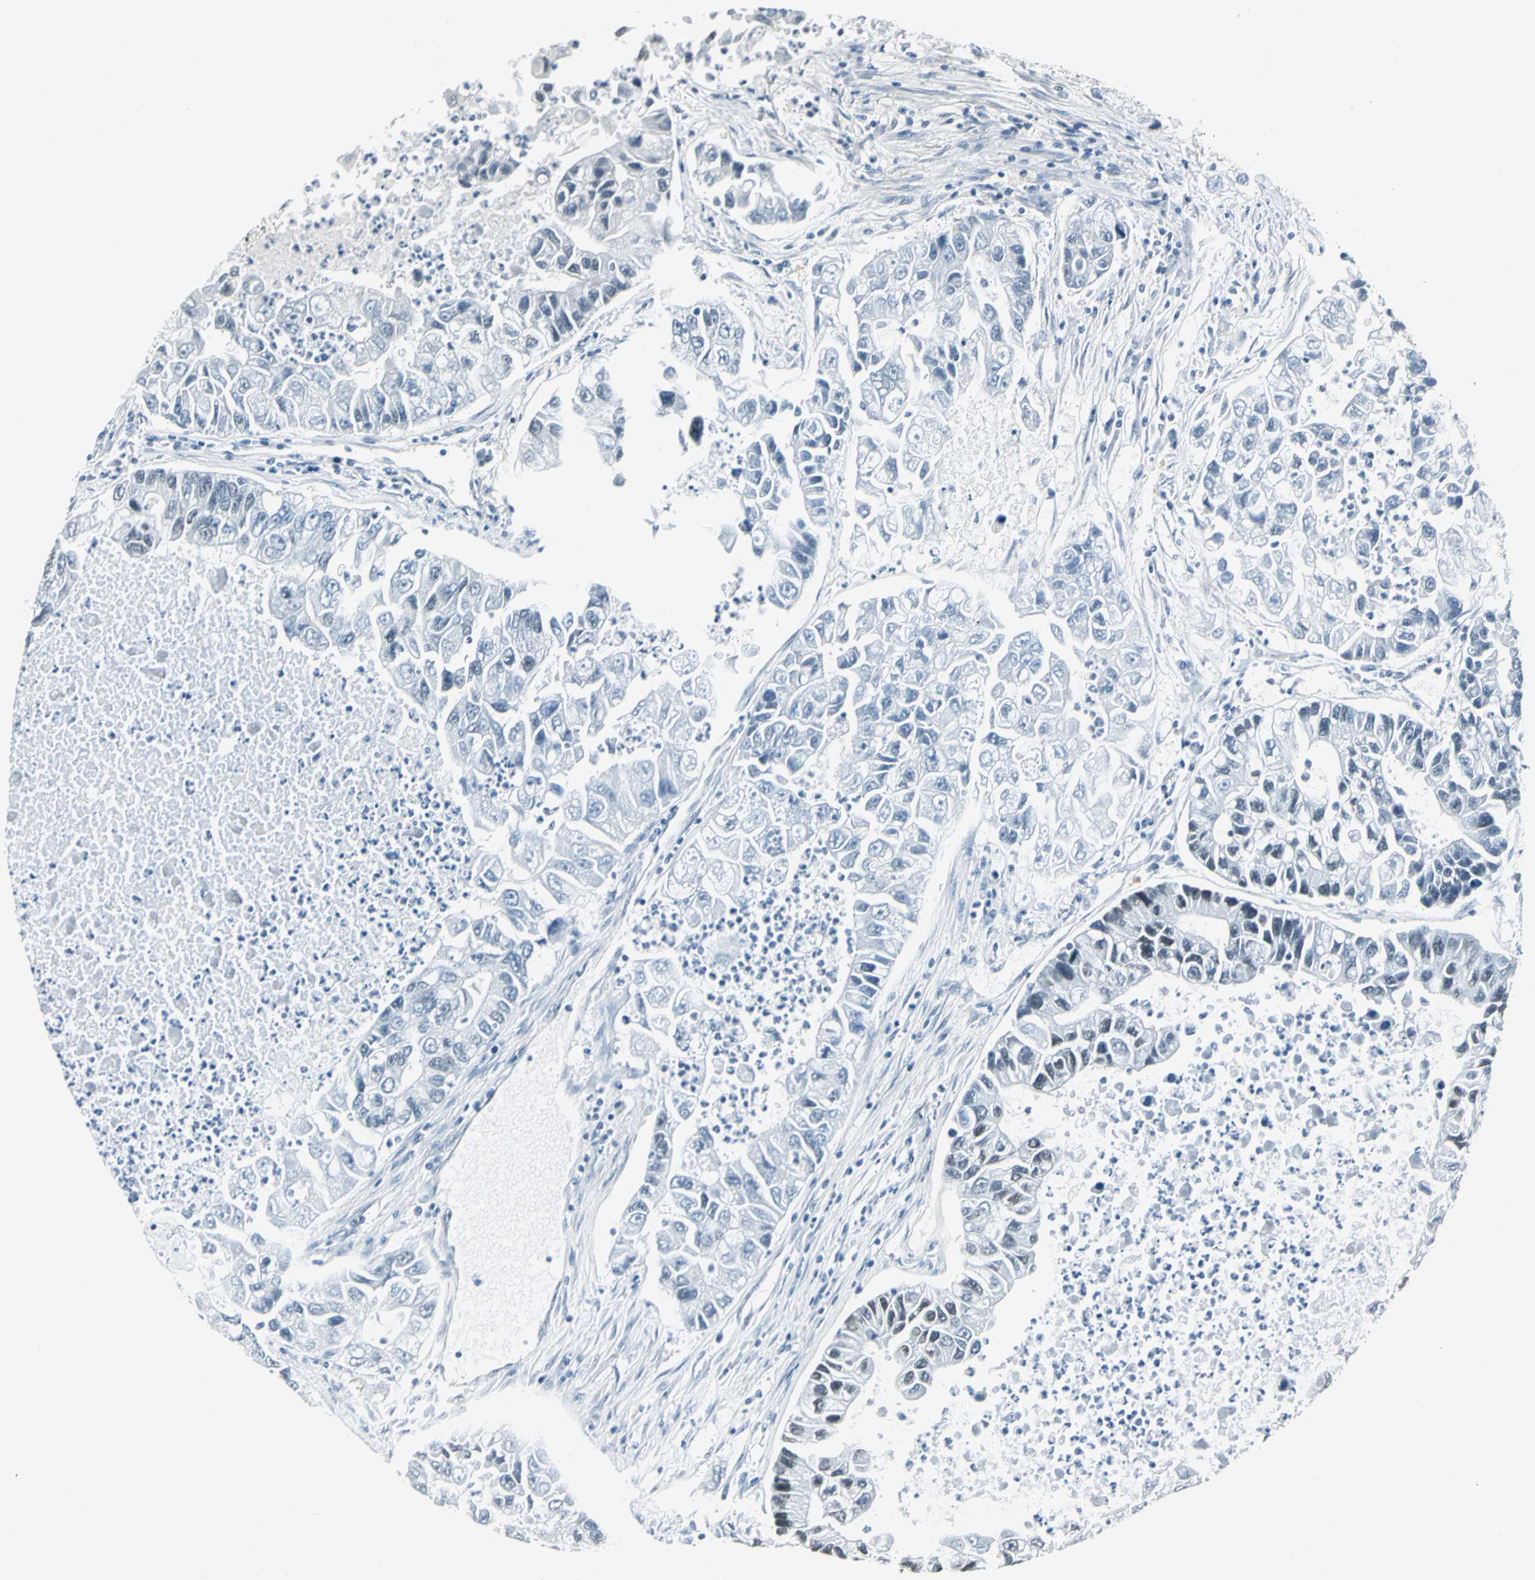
{"staining": {"intensity": "weak", "quantity": "<25%", "location": "nuclear"}, "tissue": "lung cancer", "cell_type": "Tumor cells", "image_type": "cancer", "snomed": [{"axis": "morphology", "description": "Adenocarcinoma, NOS"}, {"axis": "topography", "description": "Lung"}], "caption": "There is no significant positivity in tumor cells of lung adenocarcinoma. (DAB IHC, high magnification).", "gene": "ADNP", "patient": {"sex": "female", "age": 51}}